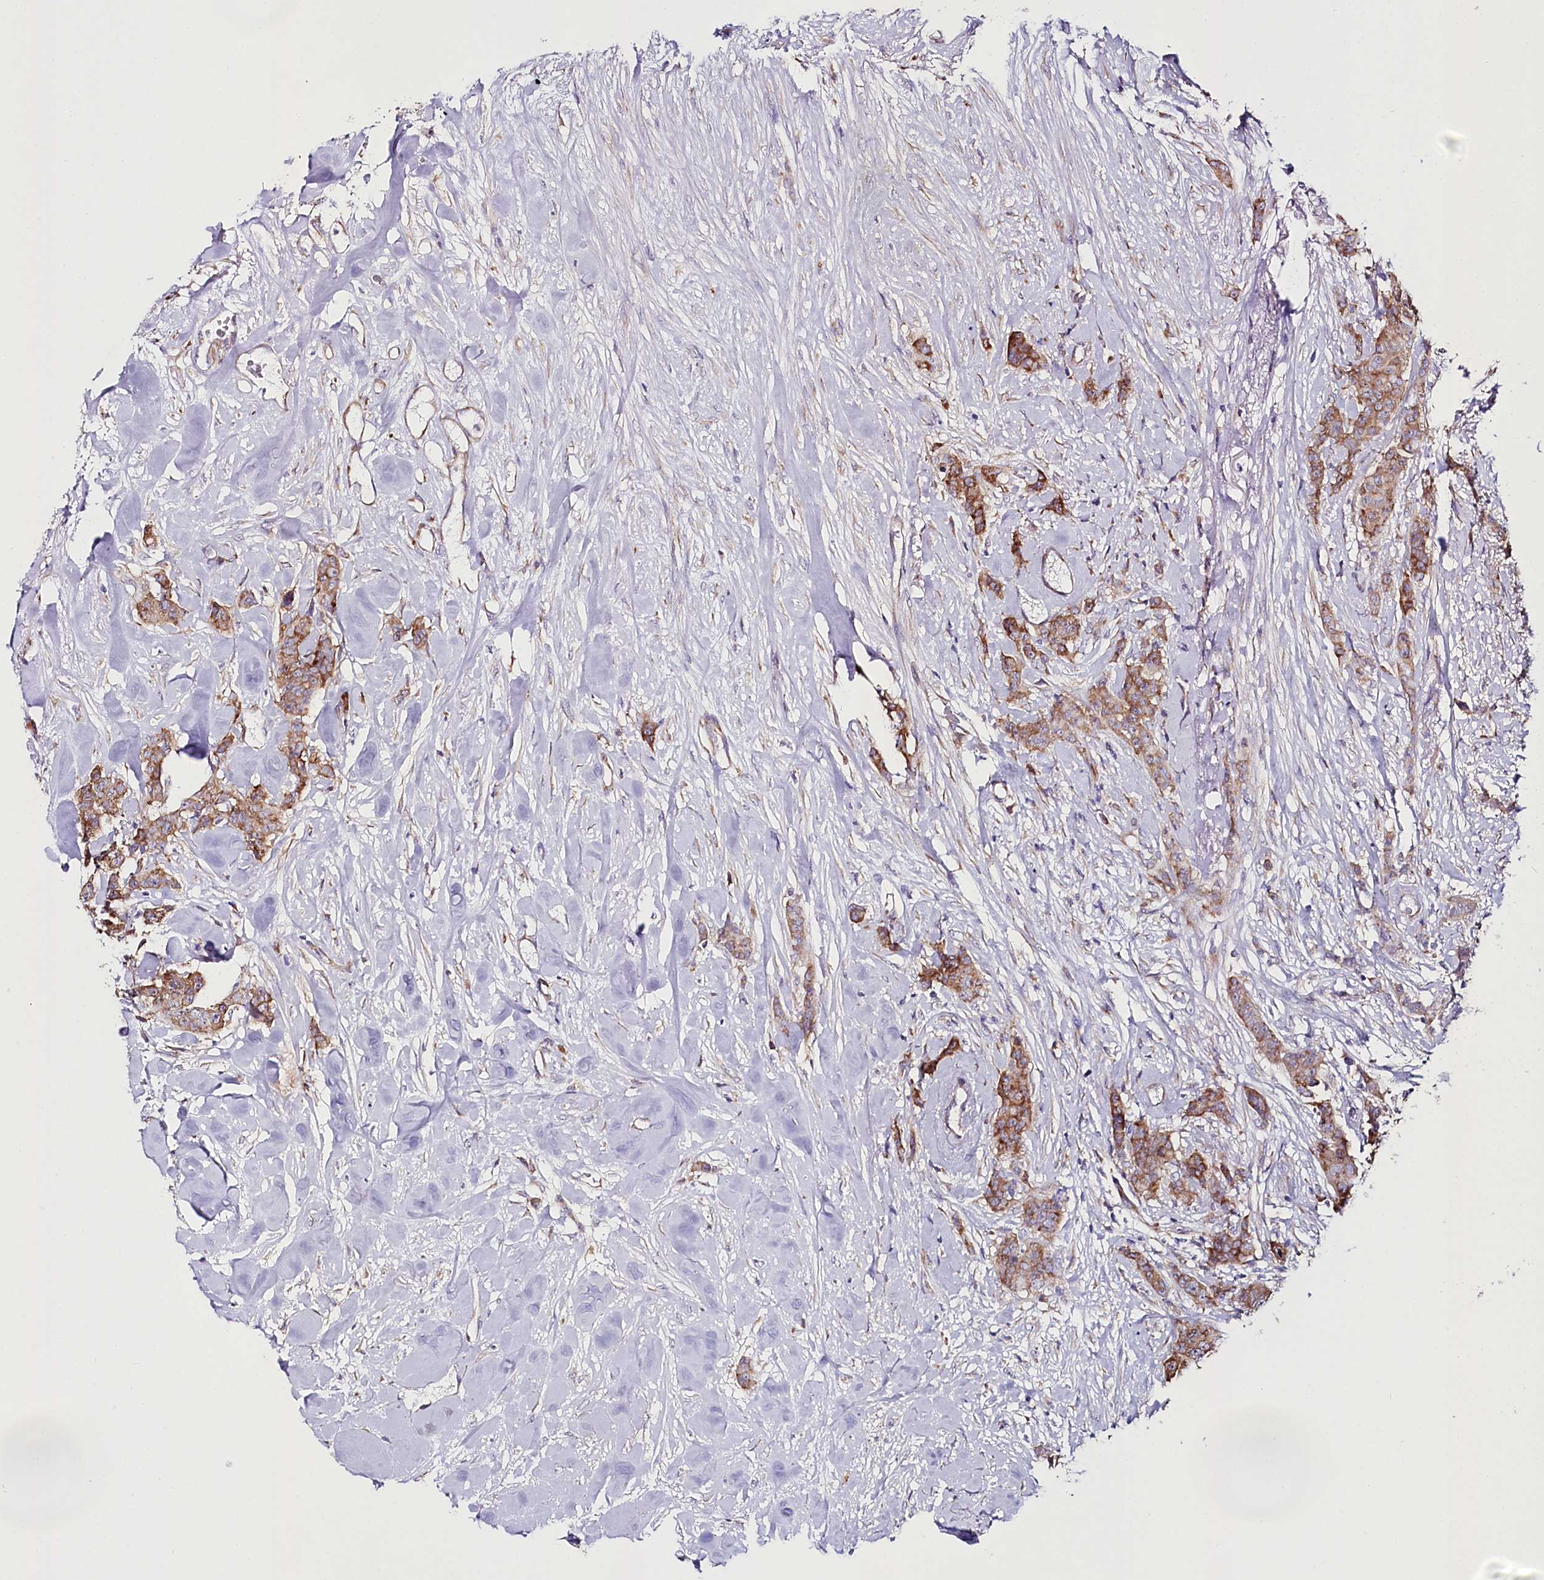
{"staining": {"intensity": "moderate", "quantity": ">75%", "location": "cytoplasmic/membranous"}, "tissue": "breast cancer", "cell_type": "Tumor cells", "image_type": "cancer", "snomed": [{"axis": "morphology", "description": "Duct carcinoma"}, {"axis": "topography", "description": "Breast"}], "caption": "Tumor cells demonstrate moderate cytoplasmic/membranous positivity in approximately >75% of cells in breast cancer (intraductal carcinoma). The protein is stained brown, and the nuclei are stained in blue (DAB IHC with brightfield microscopy, high magnification).", "gene": "THUMPD3", "patient": {"sex": "female", "age": 40}}